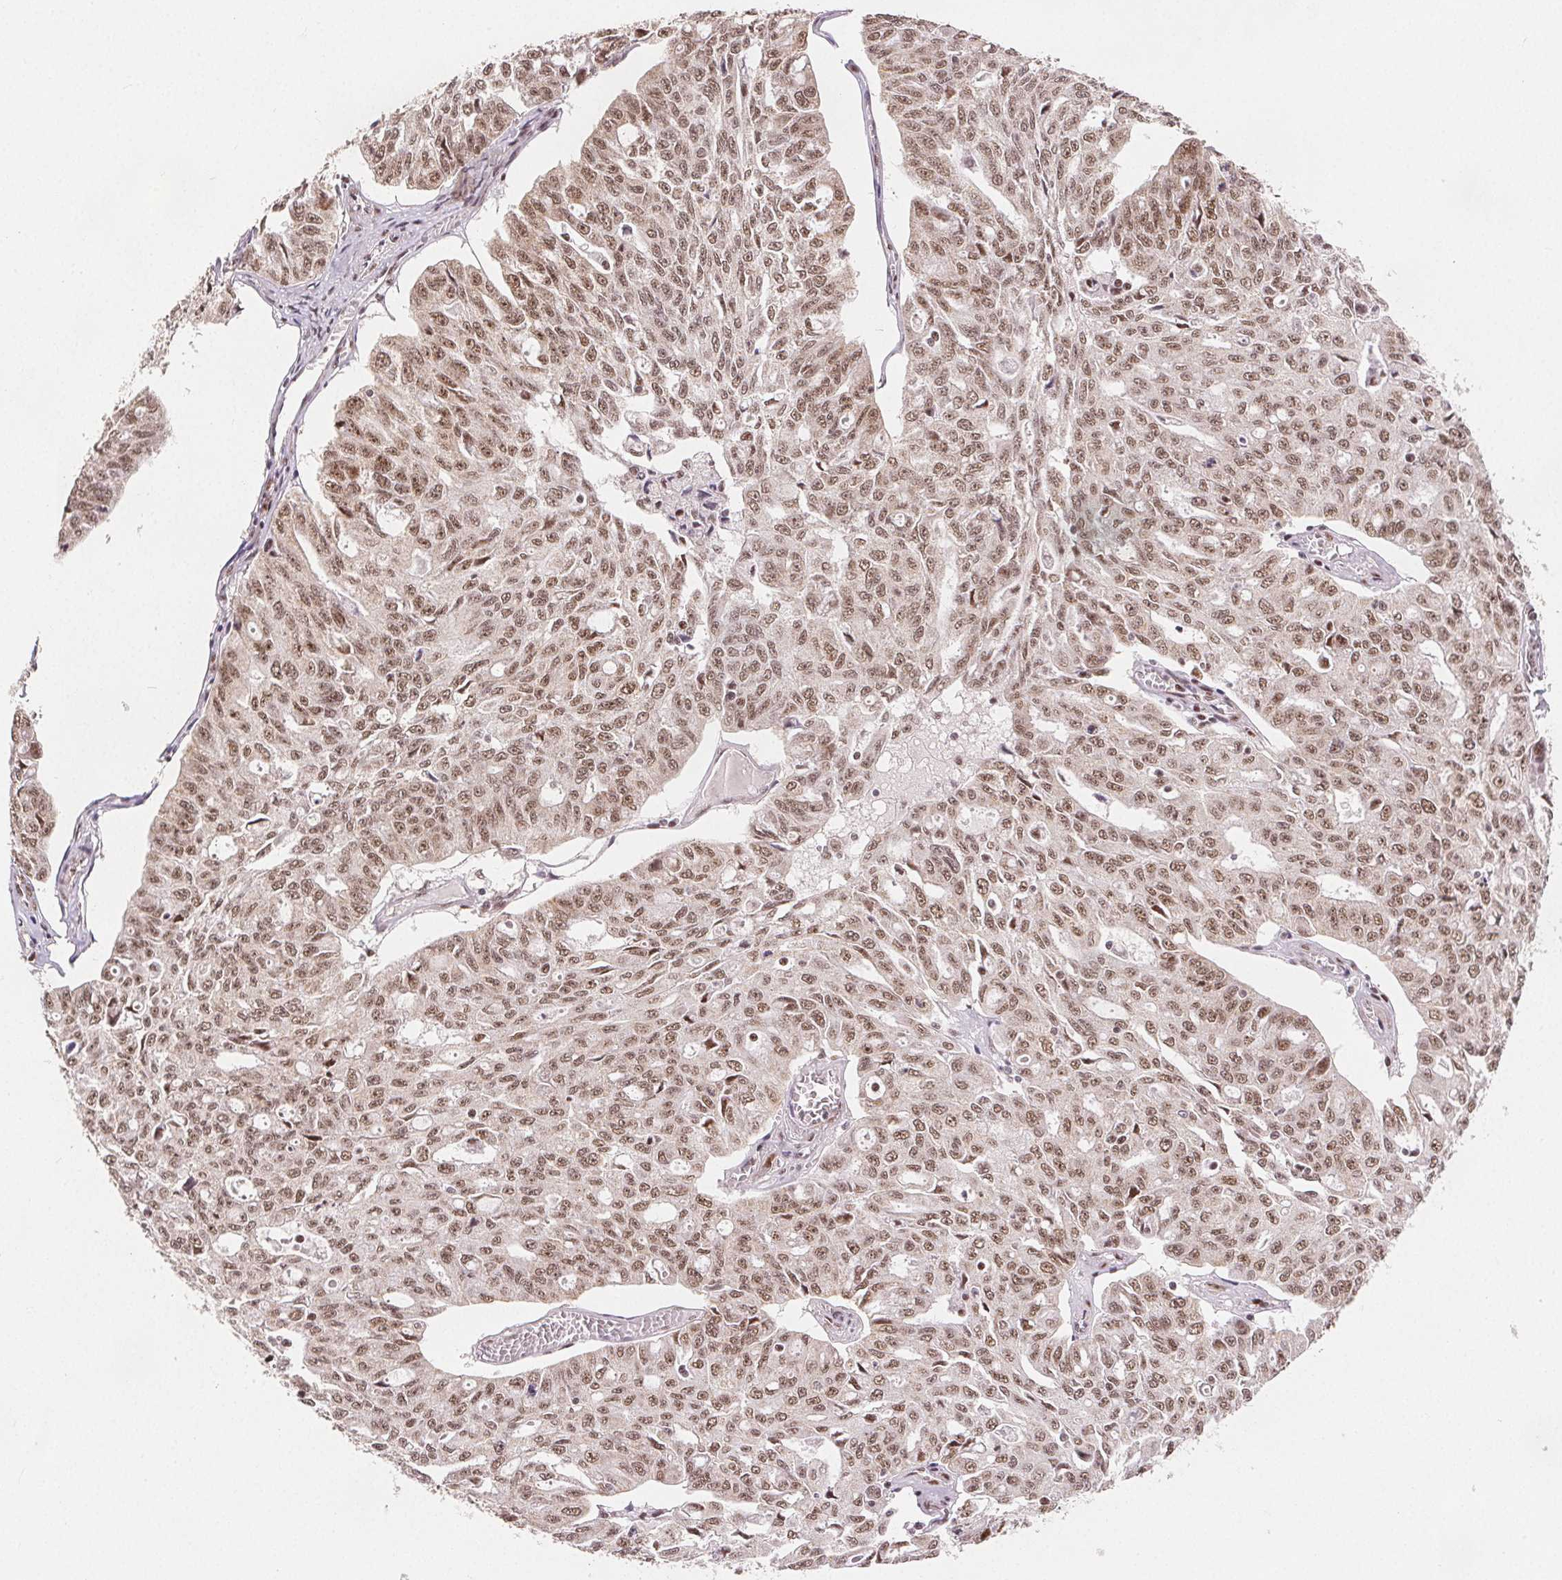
{"staining": {"intensity": "moderate", "quantity": ">75%", "location": "nuclear"}, "tissue": "ovarian cancer", "cell_type": "Tumor cells", "image_type": "cancer", "snomed": [{"axis": "morphology", "description": "Carcinoma, endometroid"}, {"axis": "topography", "description": "Ovary"}], "caption": "Tumor cells reveal moderate nuclear expression in about >75% of cells in ovarian cancer (endometroid carcinoma). The staining is performed using DAB (3,3'-diaminobenzidine) brown chromogen to label protein expression. The nuclei are counter-stained blue using hematoxylin.", "gene": "ZNF703", "patient": {"sex": "female", "age": 65}}